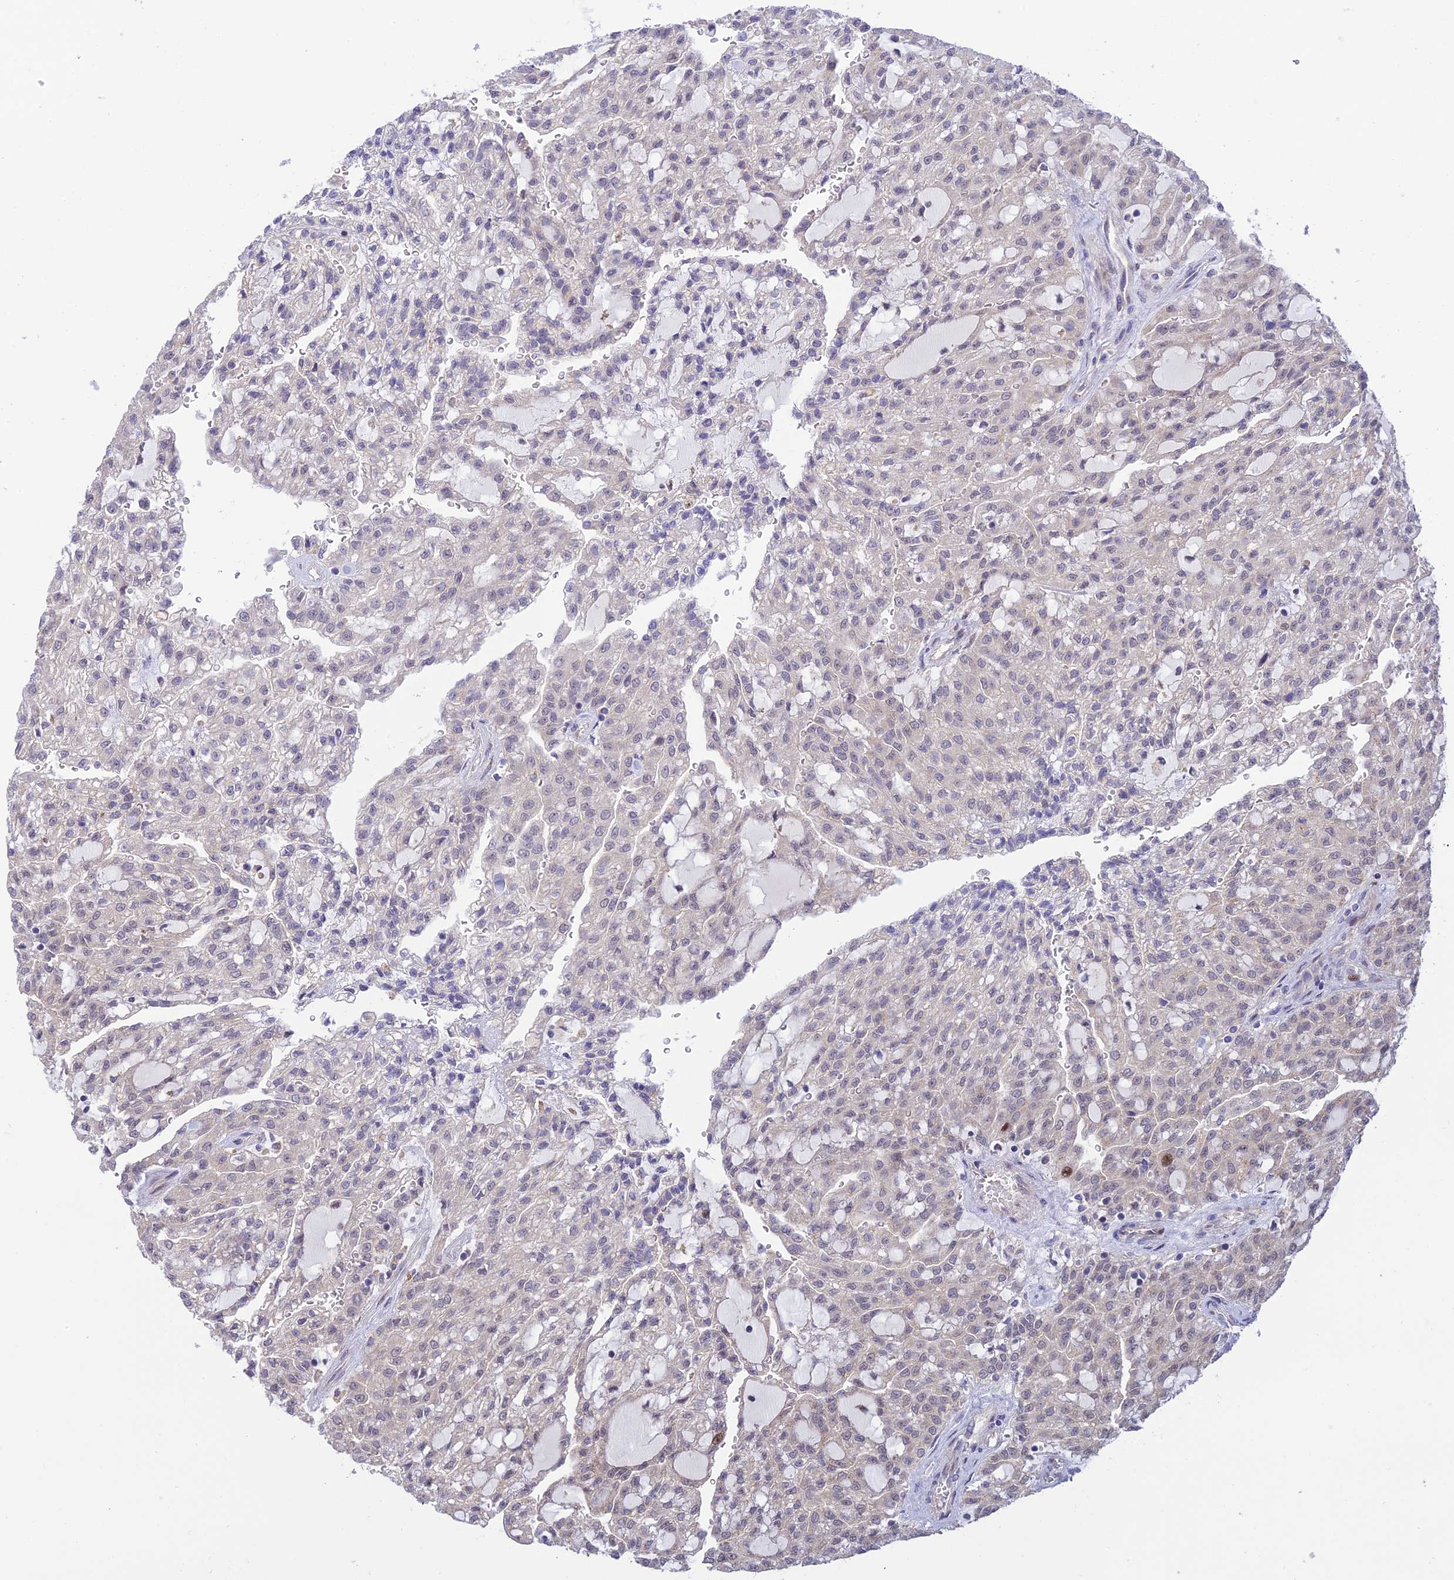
{"staining": {"intensity": "negative", "quantity": "none", "location": "none"}, "tissue": "renal cancer", "cell_type": "Tumor cells", "image_type": "cancer", "snomed": [{"axis": "morphology", "description": "Adenocarcinoma, NOS"}, {"axis": "topography", "description": "Kidney"}], "caption": "Protein analysis of adenocarcinoma (renal) exhibits no significant positivity in tumor cells. (IHC, brightfield microscopy, high magnification).", "gene": "ZNF584", "patient": {"sex": "male", "age": 63}}